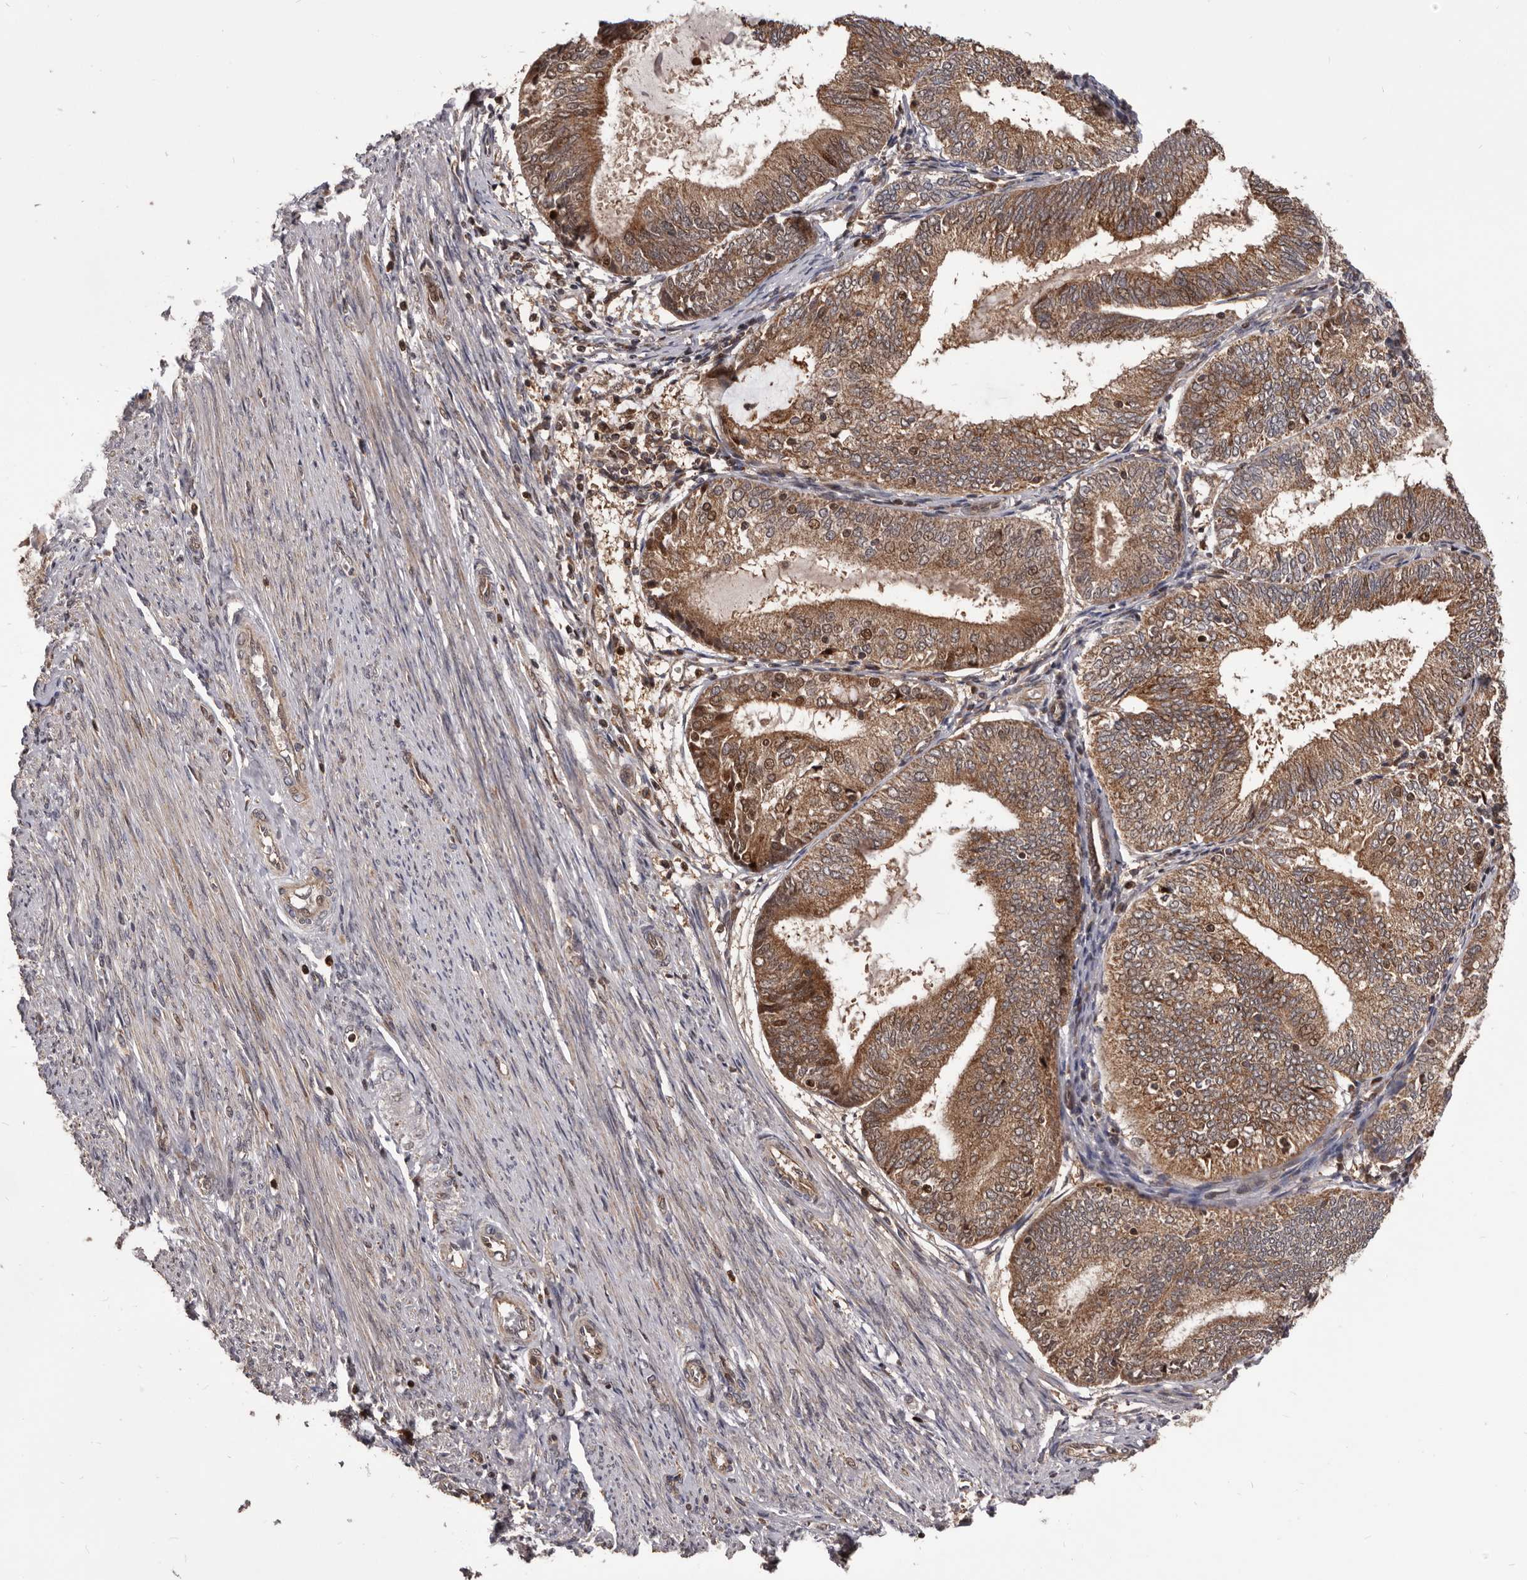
{"staining": {"intensity": "moderate", "quantity": ">75%", "location": "cytoplasmic/membranous,nuclear"}, "tissue": "endometrial cancer", "cell_type": "Tumor cells", "image_type": "cancer", "snomed": [{"axis": "morphology", "description": "Adenocarcinoma, NOS"}, {"axis": "topography", "description": "Endometrium"}], "caption": "High-power microscopy captured an IHC image of endometrial cancer (adenocarcinoma), revealing moderate cytoplasmic/membranous and nuclear staining in approximately >75% of tumor cells.", "gene": "MAP3K14", "patient": {"sex": "female", "age": 81}}